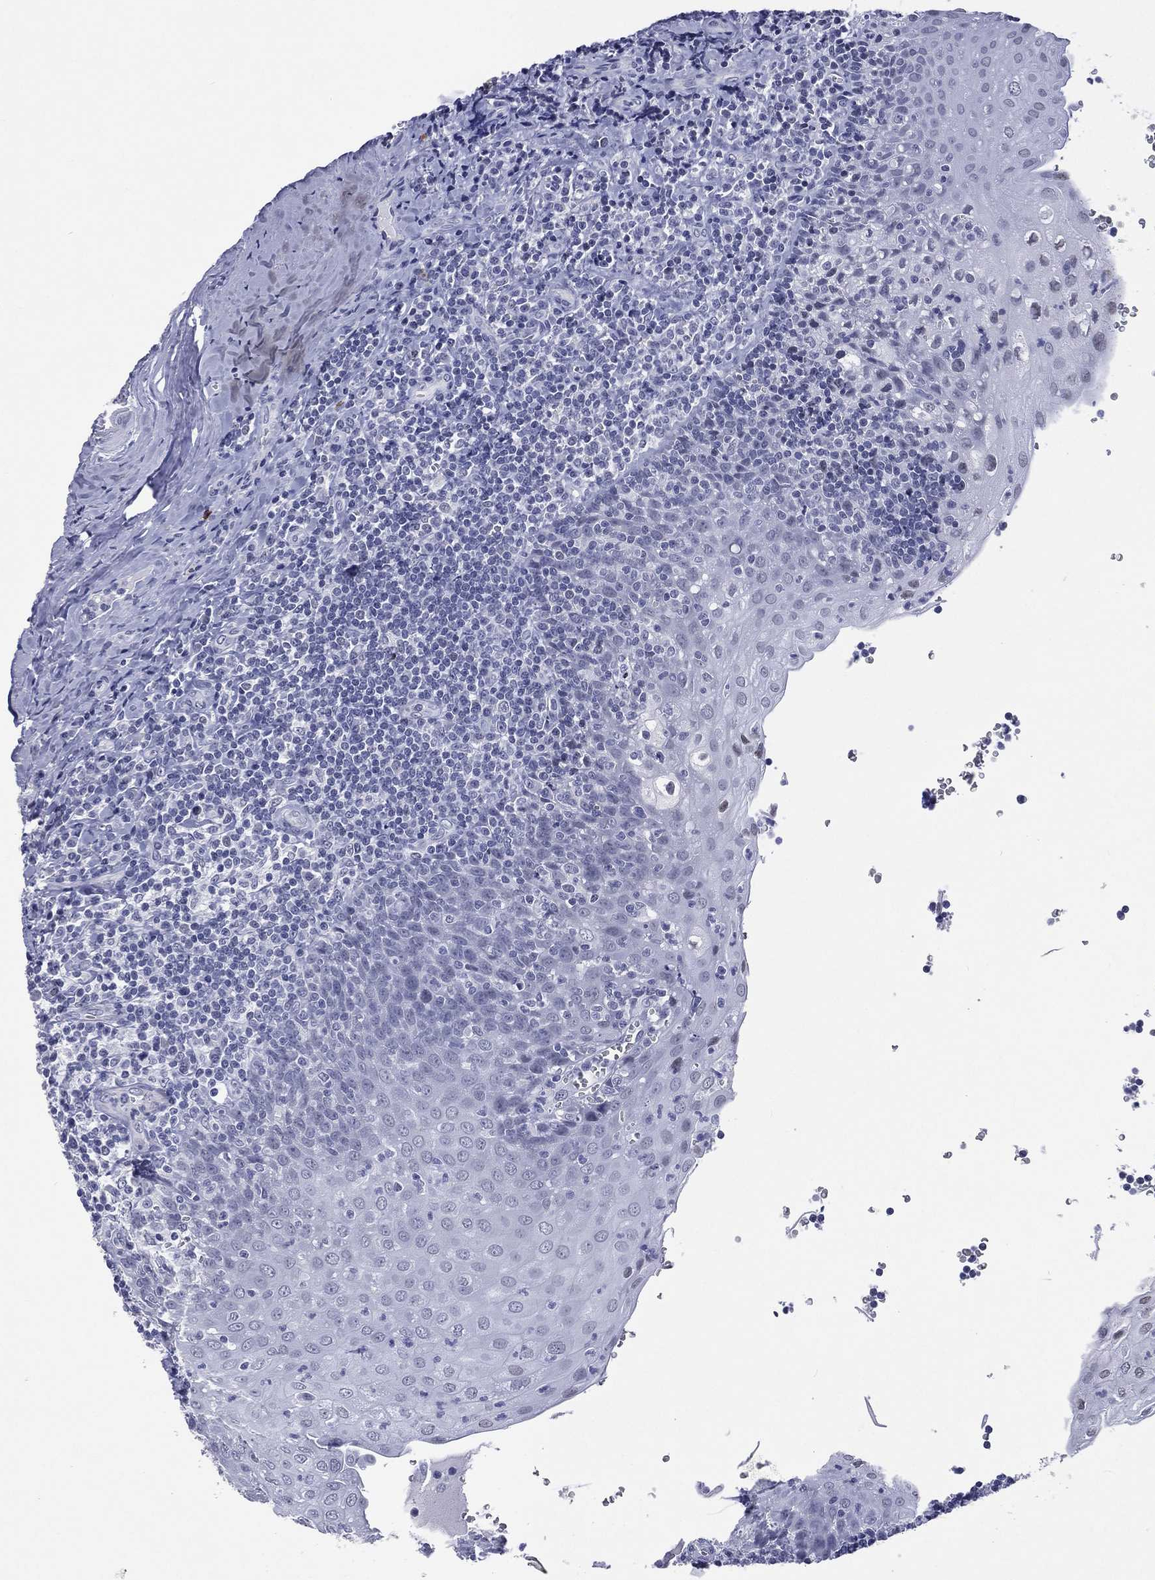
{"staining": {"intensity": "negative", "quantity": "none", "location": "none"}, "tissue": "tonsil", "cell_type": "Germinal center cells", "image_type": "normal", "snomed": [{"axis": "morphology", "description": "Normal tissue, NOS"}, {"axis": "morphology", "description": "Inflammation, NOS"}, {"axis": "topography", "description": "Tonsil"}], "caption": "Immunohistochemistry image of unremarkable human tonsil stained for a protein (brown), which shows no positivity in germinal center cells.", "gene": "SSX1", "patient": {"sex": "female", "age": 31}}